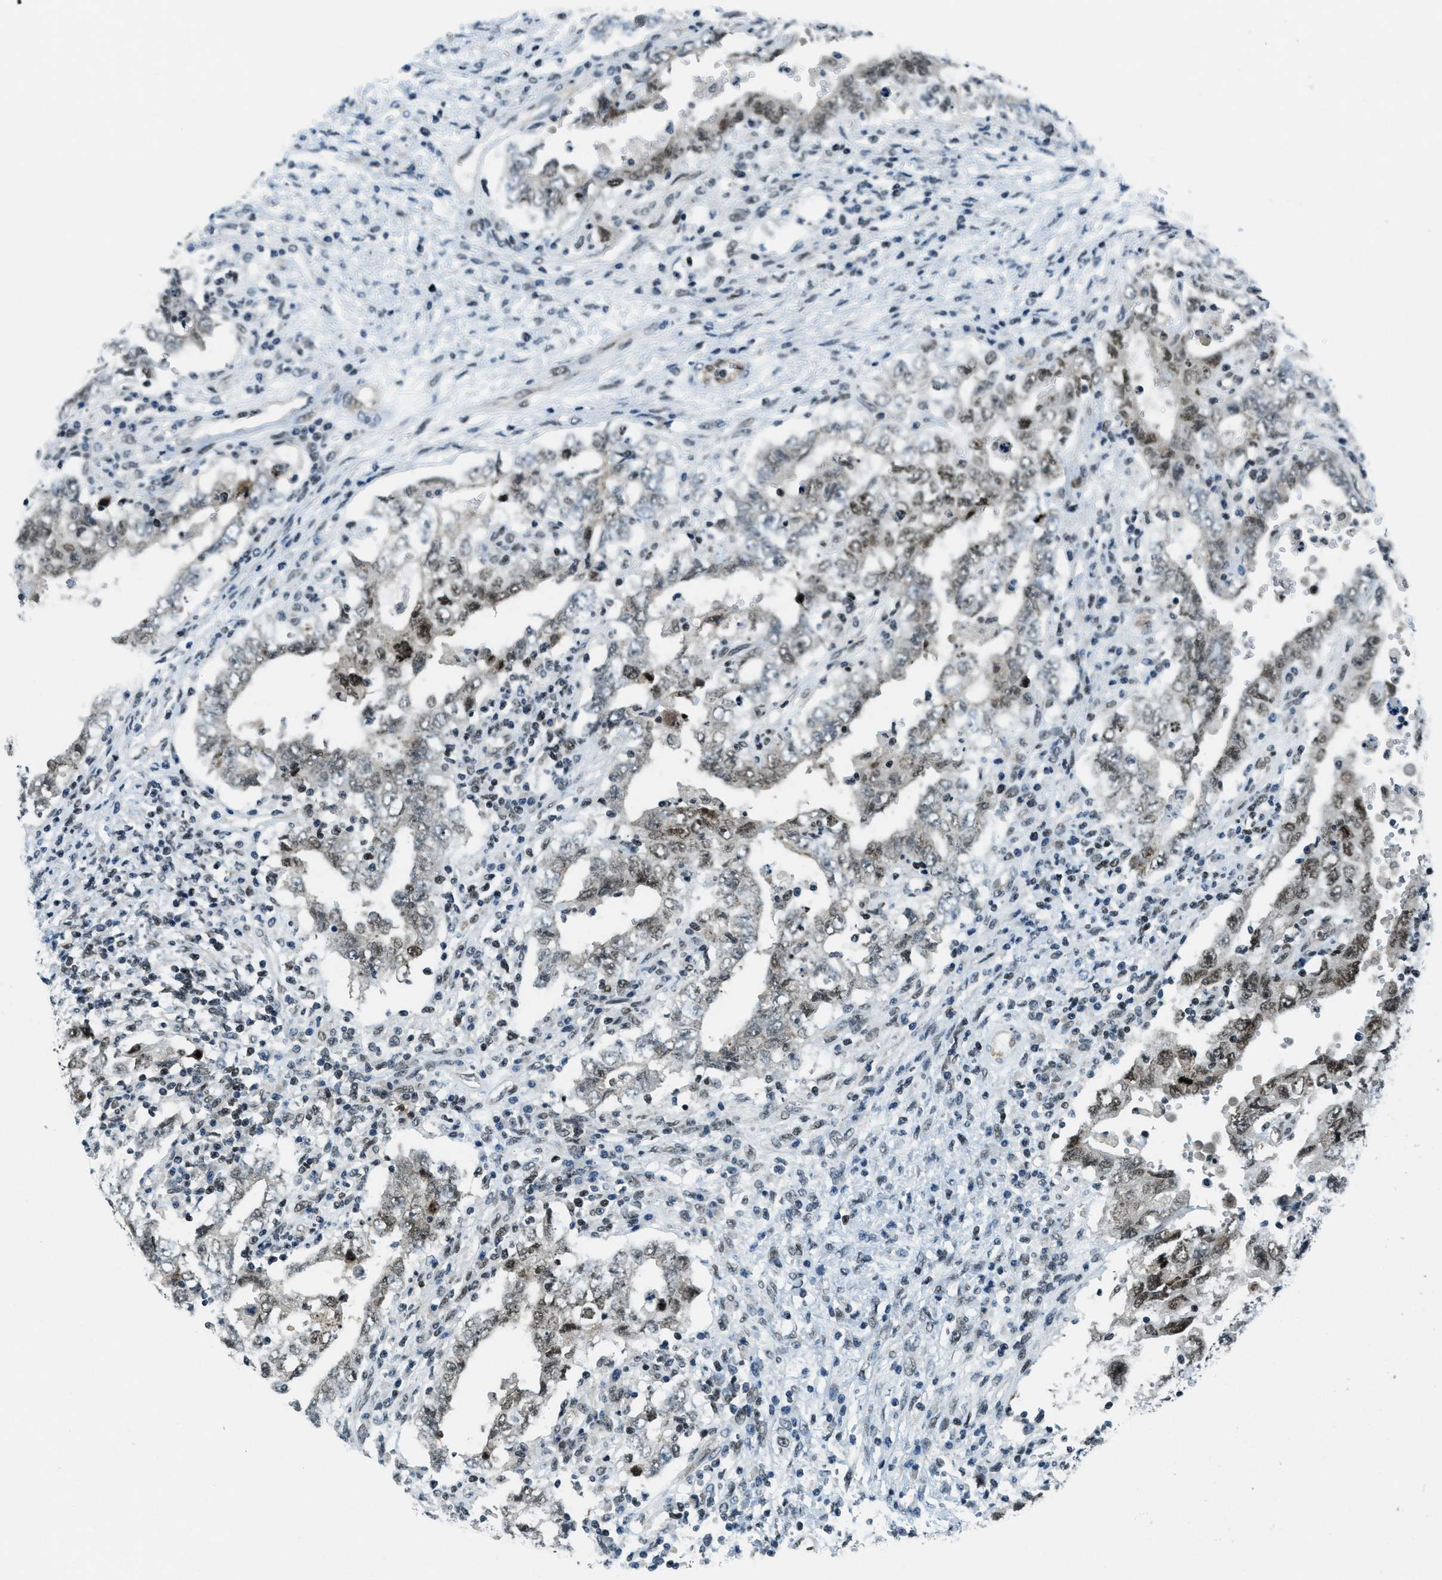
{"staining": {"intensity": "moderate", "quantity": "25%-75%", "location": "nuclear"}, "tissue": "testis cancer", "cell_type": "Tumor cells", "image_type": "cancer", "snomed": [{"axis": "morphology", "description": "Carcinoma, Embryonal, NOS"}, {"axis": "topography", "description": "Testis"}], "caption": "There is medium levels of moderate nuclear expression in tumor cells of embryonal carcinoma (testis), as demonstrated by immunohistochemical staining (brown color).", "gene": "KLF6", "patient": {"sex": "male", "age": 26}}